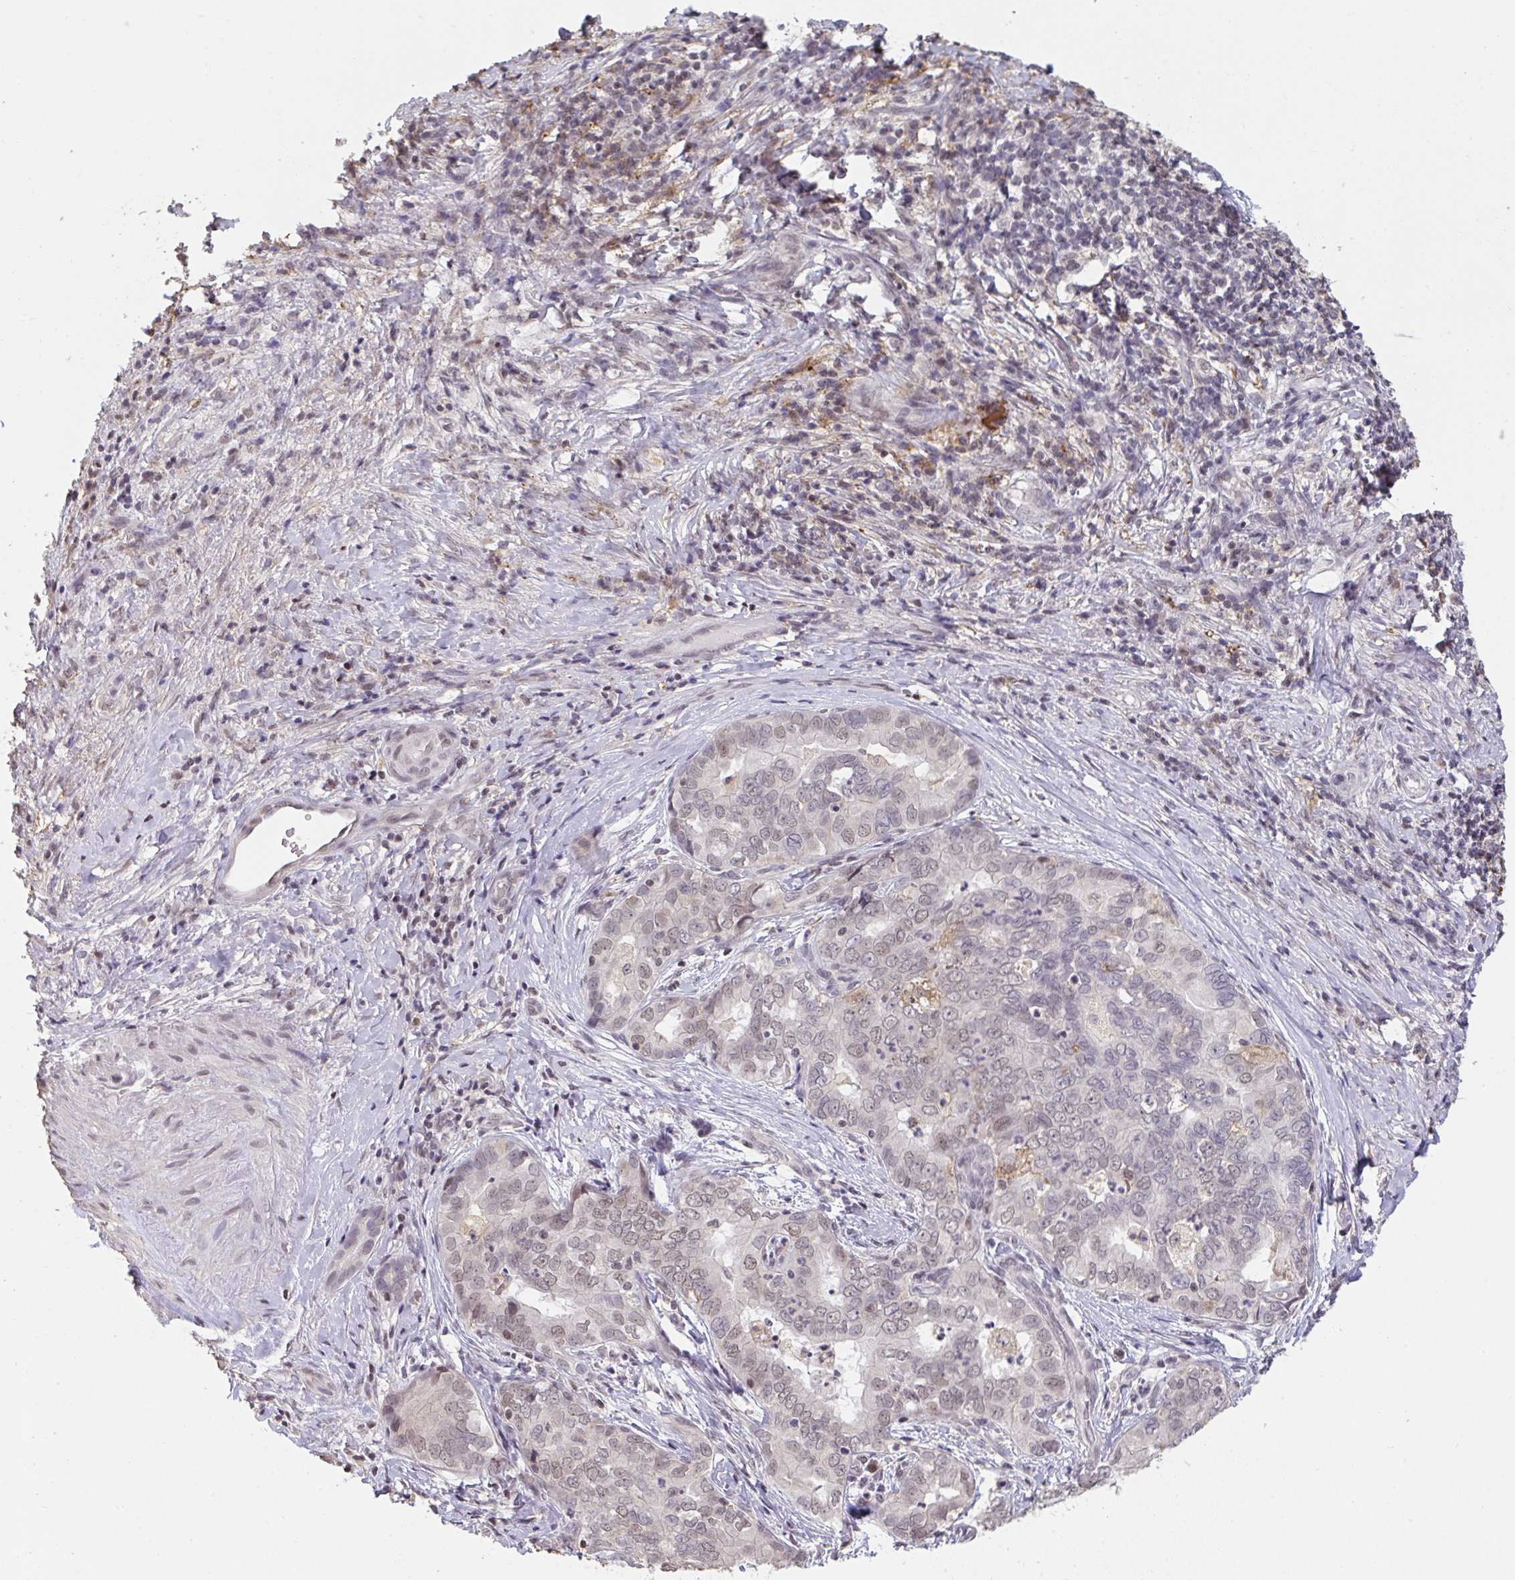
{"staining": {"intensity": "weak", "quantity": "<25%", "location": "nuclear"}, "tissue": "liver cancer", "cell_type": "Tumor cells", "image_type": "cancer", "snomed": [{"axis": "morphology", "description": "Cholangiocarcinoma"}, {"axis": "topography", "description": "Liver"}], "caption": "Micrograph shows no significant protein positivity in tumor cells of liver cholangiocarcinoma.", "gene": "SAP30", "patient": {"sex": "female", "age": 64}}